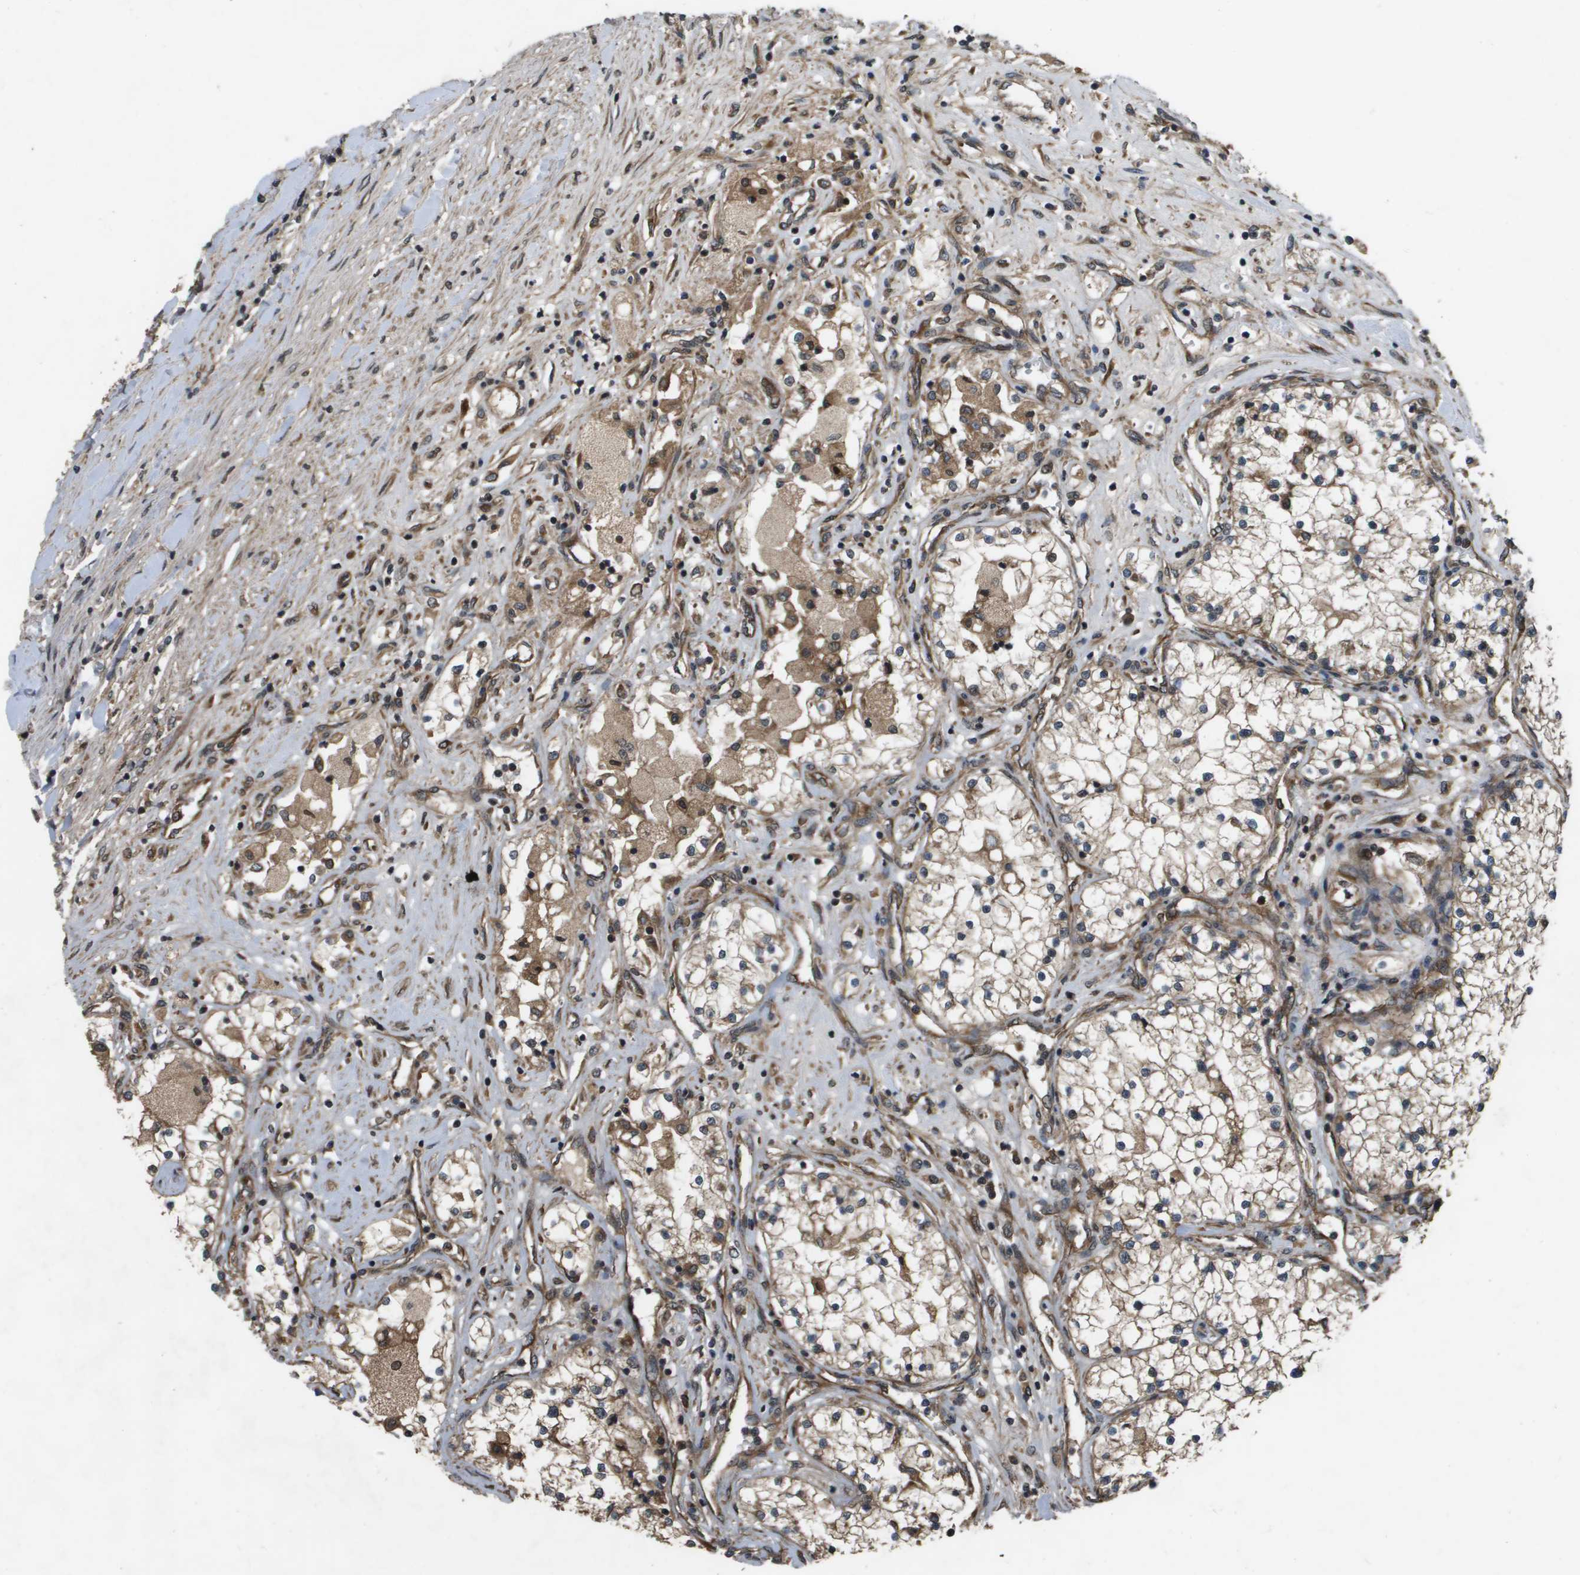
{"staining": {"intensity": "weak", "quantity": ">75%", "location": "cytoplasmic/membranous"}, "tissue": "renal cancer", "cell_type": "Tumor cells", "image_type": "cancer", "snomed": [{"axis": "morphology", "description": "Adenocarcinoma, NOS"}, {"axis": "topography", "description": "Kidney"}], "caption": "Brown immunohistochemical staining in renal cancer (adenocarcinoma) displays weak cytoplasmic/membranous positivity in approximately >75% of tumor cells. The staining was performed using DAB (3,3'-diaminobenzidine) to visualize the protein expression in brown, while the nuclei were stained in blue with hematoxylin (Magnification: 20x).", "gene": "SPTLC1", "patient": {"sex": "male", "age": 68}}